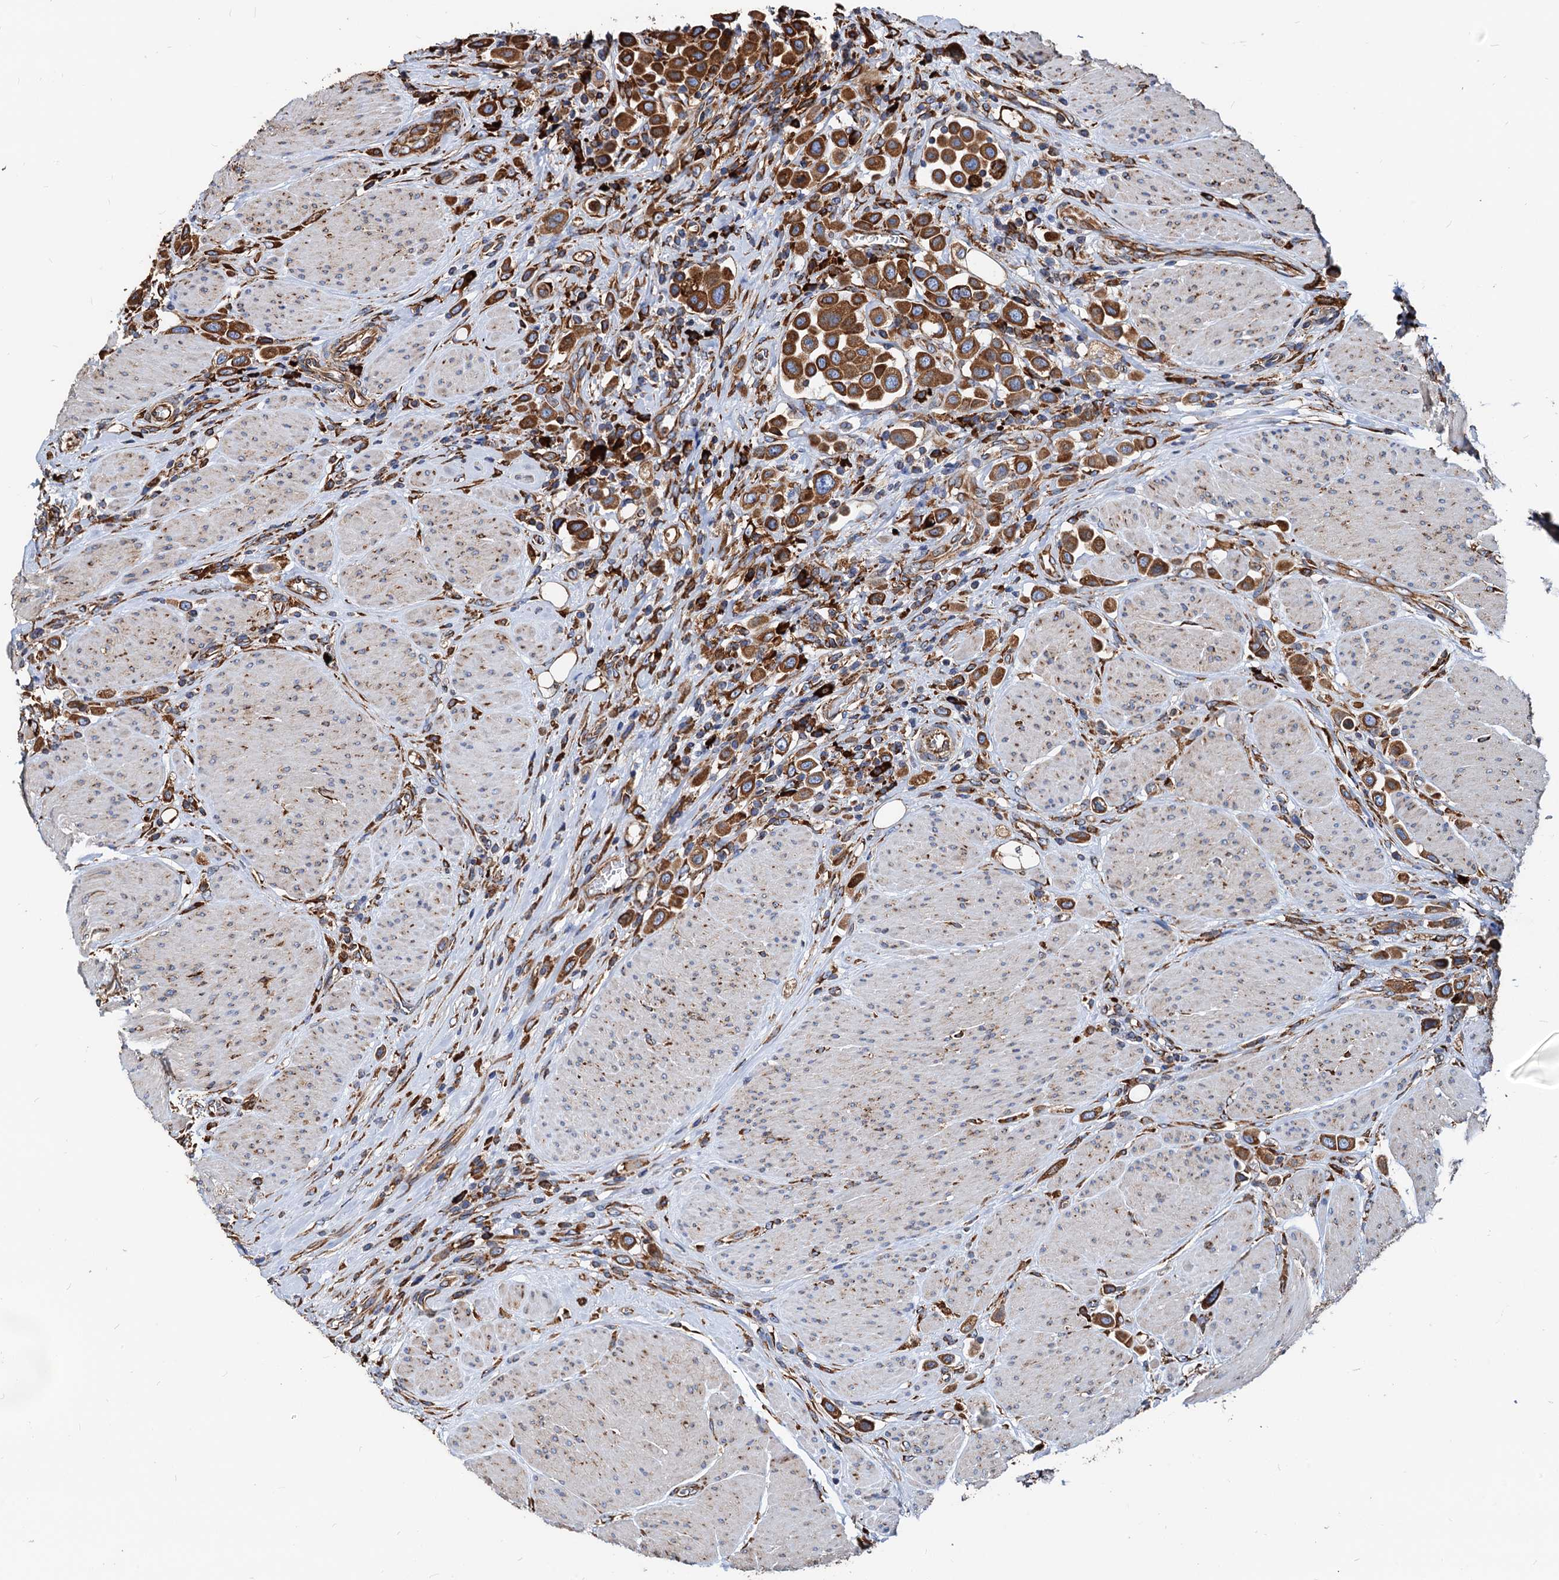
{"staining": {"intensity": "strong", "quantity": ">75%", "location": "cytoplasmic/membranous"}, "tissue": "urothelial cancer", "cell_type": "Tumor cells", "image_type": "cancer", "snomed": [{"axis": "morphology", "description": "Urothelial carcinoma, High grade"}, {"axis": "topography", "description": "Urinary bladder"}], "caption": "Brown immunohistochemical staining in urothelial carcinoma (high-grade) exhibits strong cytoplasmic/membranous staining in about >75% of tumor cells. Nuclei are stained in blue.", "gene": "HSPA5", "patient": {"sex": "male", "age": 50}}